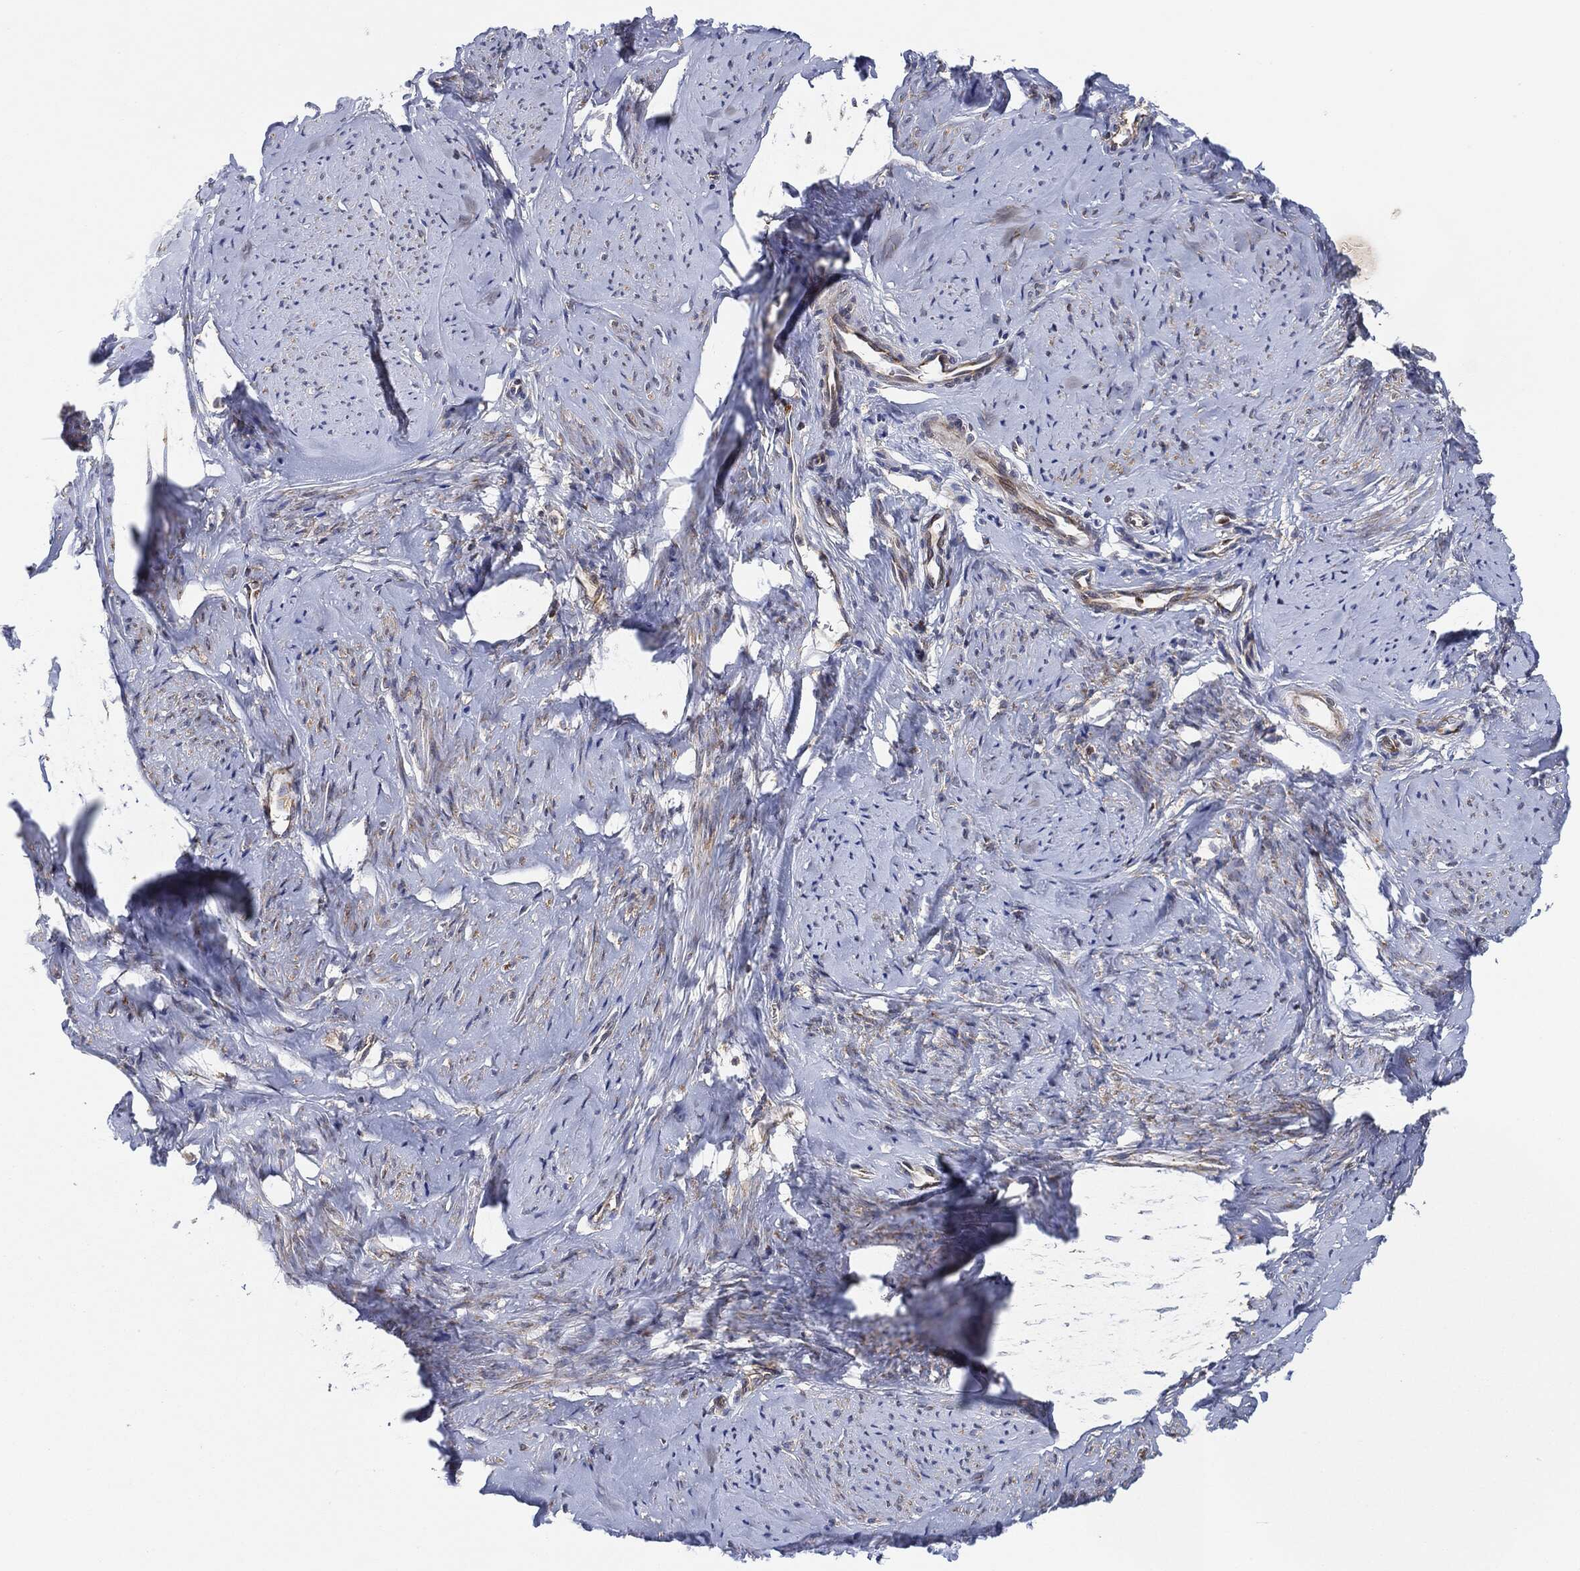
{"staining": {"intensity": "negative", "quantity": "none", "location": "none"}, "tissue": "smooth muscle", "cell_type": "Smooth muscle cells", "image_type": "normal", "snomed": [{"axis": "morphology", "description": "Normal tissue, NOS"}, {"axis": "topography", "description": "Smooth muscle"}], "caption": "The immunohistochemistry (IHC) histopathology image has no significant expression in smooth muscle cells of smooth muscle. (DAB IHC visualized using brightfield microscopy, high magnification).", "gene": "EIF2S2", "patient": {"sex": "female", "age": 48}}